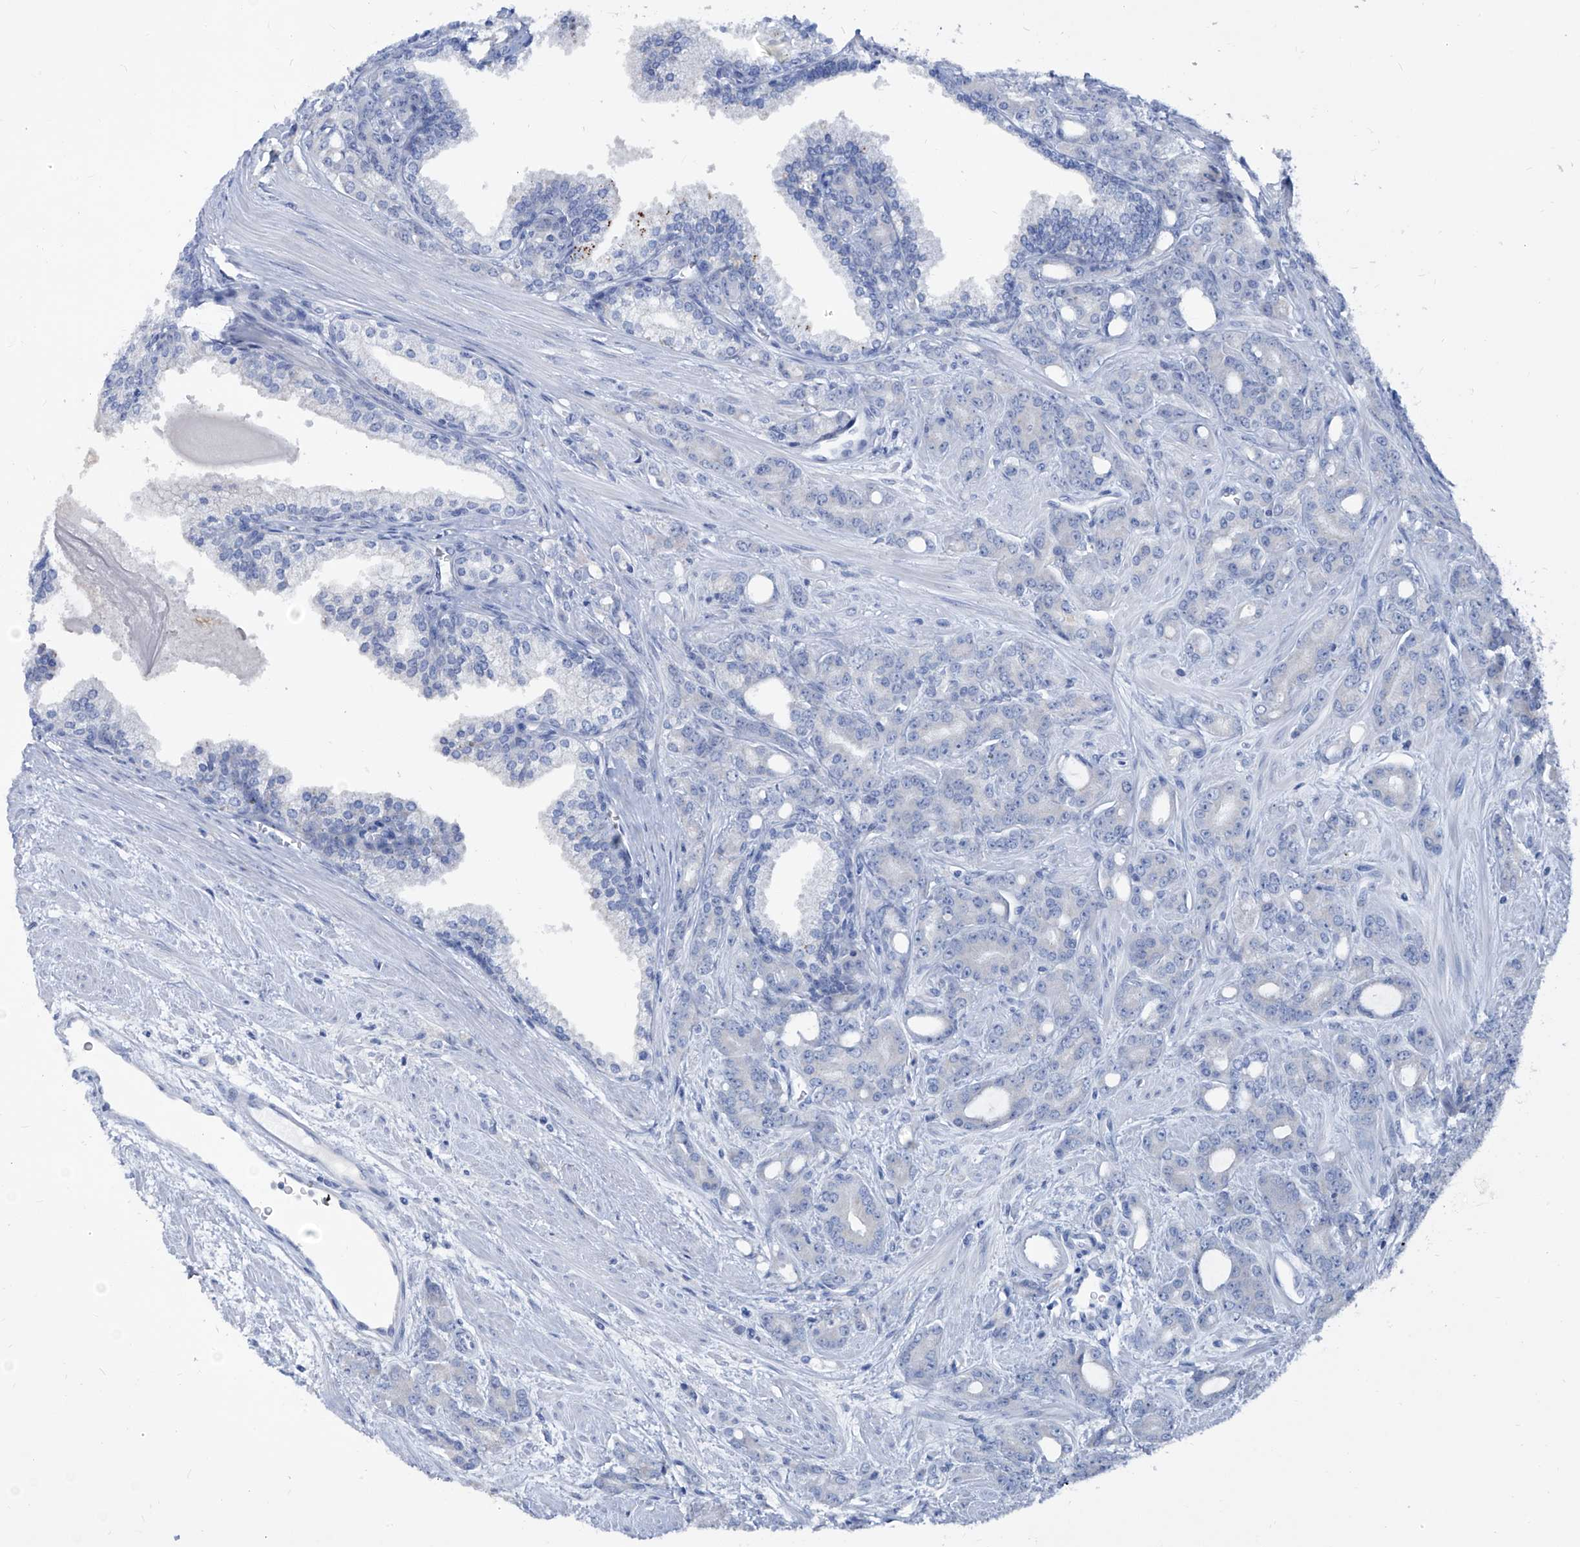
{"staining": {"intensity": "negative", "quantity": "none", "location": "none"}, "tissue": "prostate cancer", "cell_type": "Tumor cells", "image_type": "cancer", "snomed": [{"axis": "morphology", "description": "Adenocarcinoma, High grade"}, {"axis": "topography", "description": "Prostate"}], "caption": "DAB (3,3'-diaminobenzidine) immunohistochemical staining of human high-grade adenocarcinoma (prostate) reveals no significant positivity in tumor cells.", "gene": "KLHL17", "patient": {"sex": "male", "age": 62}}